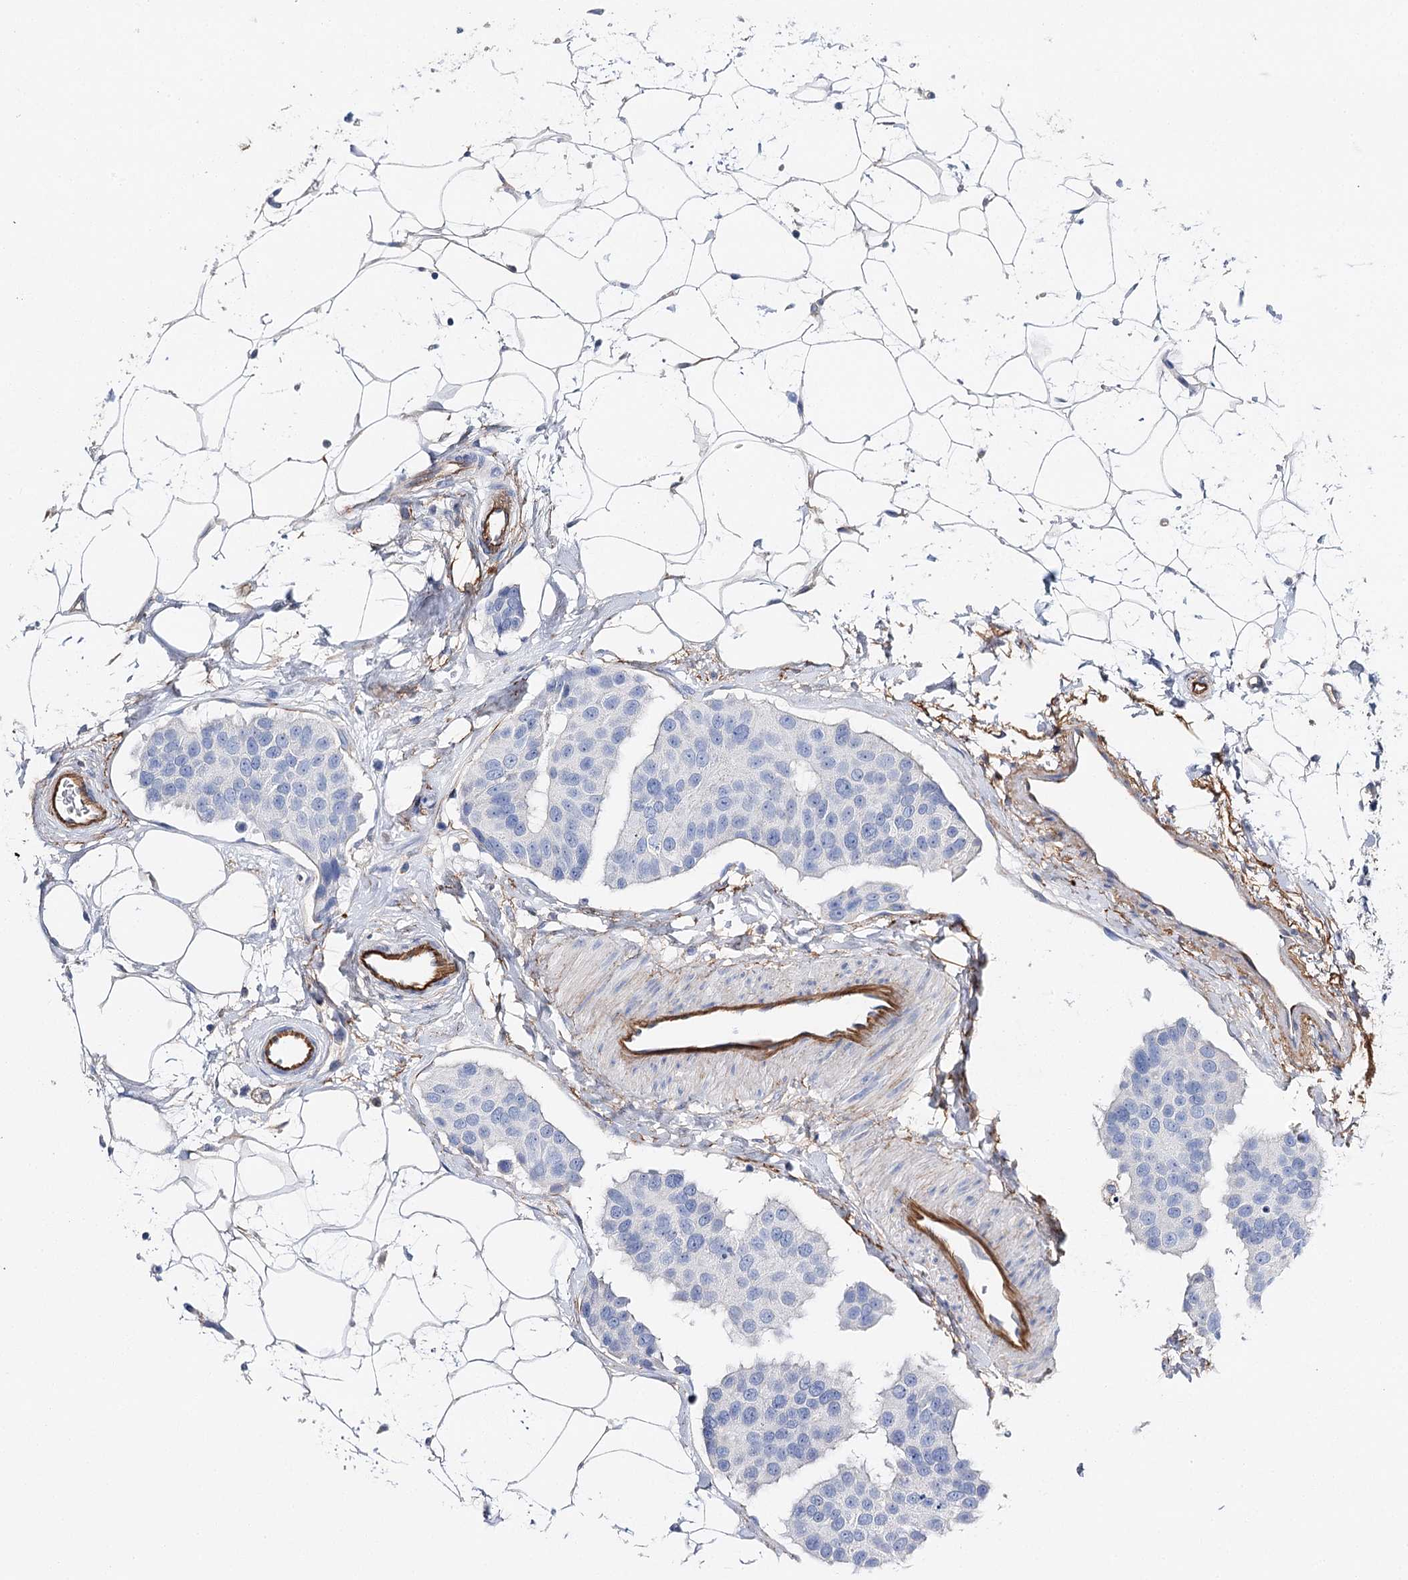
{"staining": {"intensity": "negative", "quantity": "none", "location": "none"}, "tissue": "breast cancer", "cell_type": "Tumor cells", "image_type": "cancer", "snomed": [{"axis": "morphology", "description": "Normal tissue, NOS"}, {"axis": "morphology", "description": "Duct carcinoma"}, {"axis": "topography", "description": "Breast"}], "caption": "Tumor cells show no significant protein staining in breast infiltrating ductal carcinoma.", "gene": "EPYC", "patient": {"sex": "female", "age": 39}}